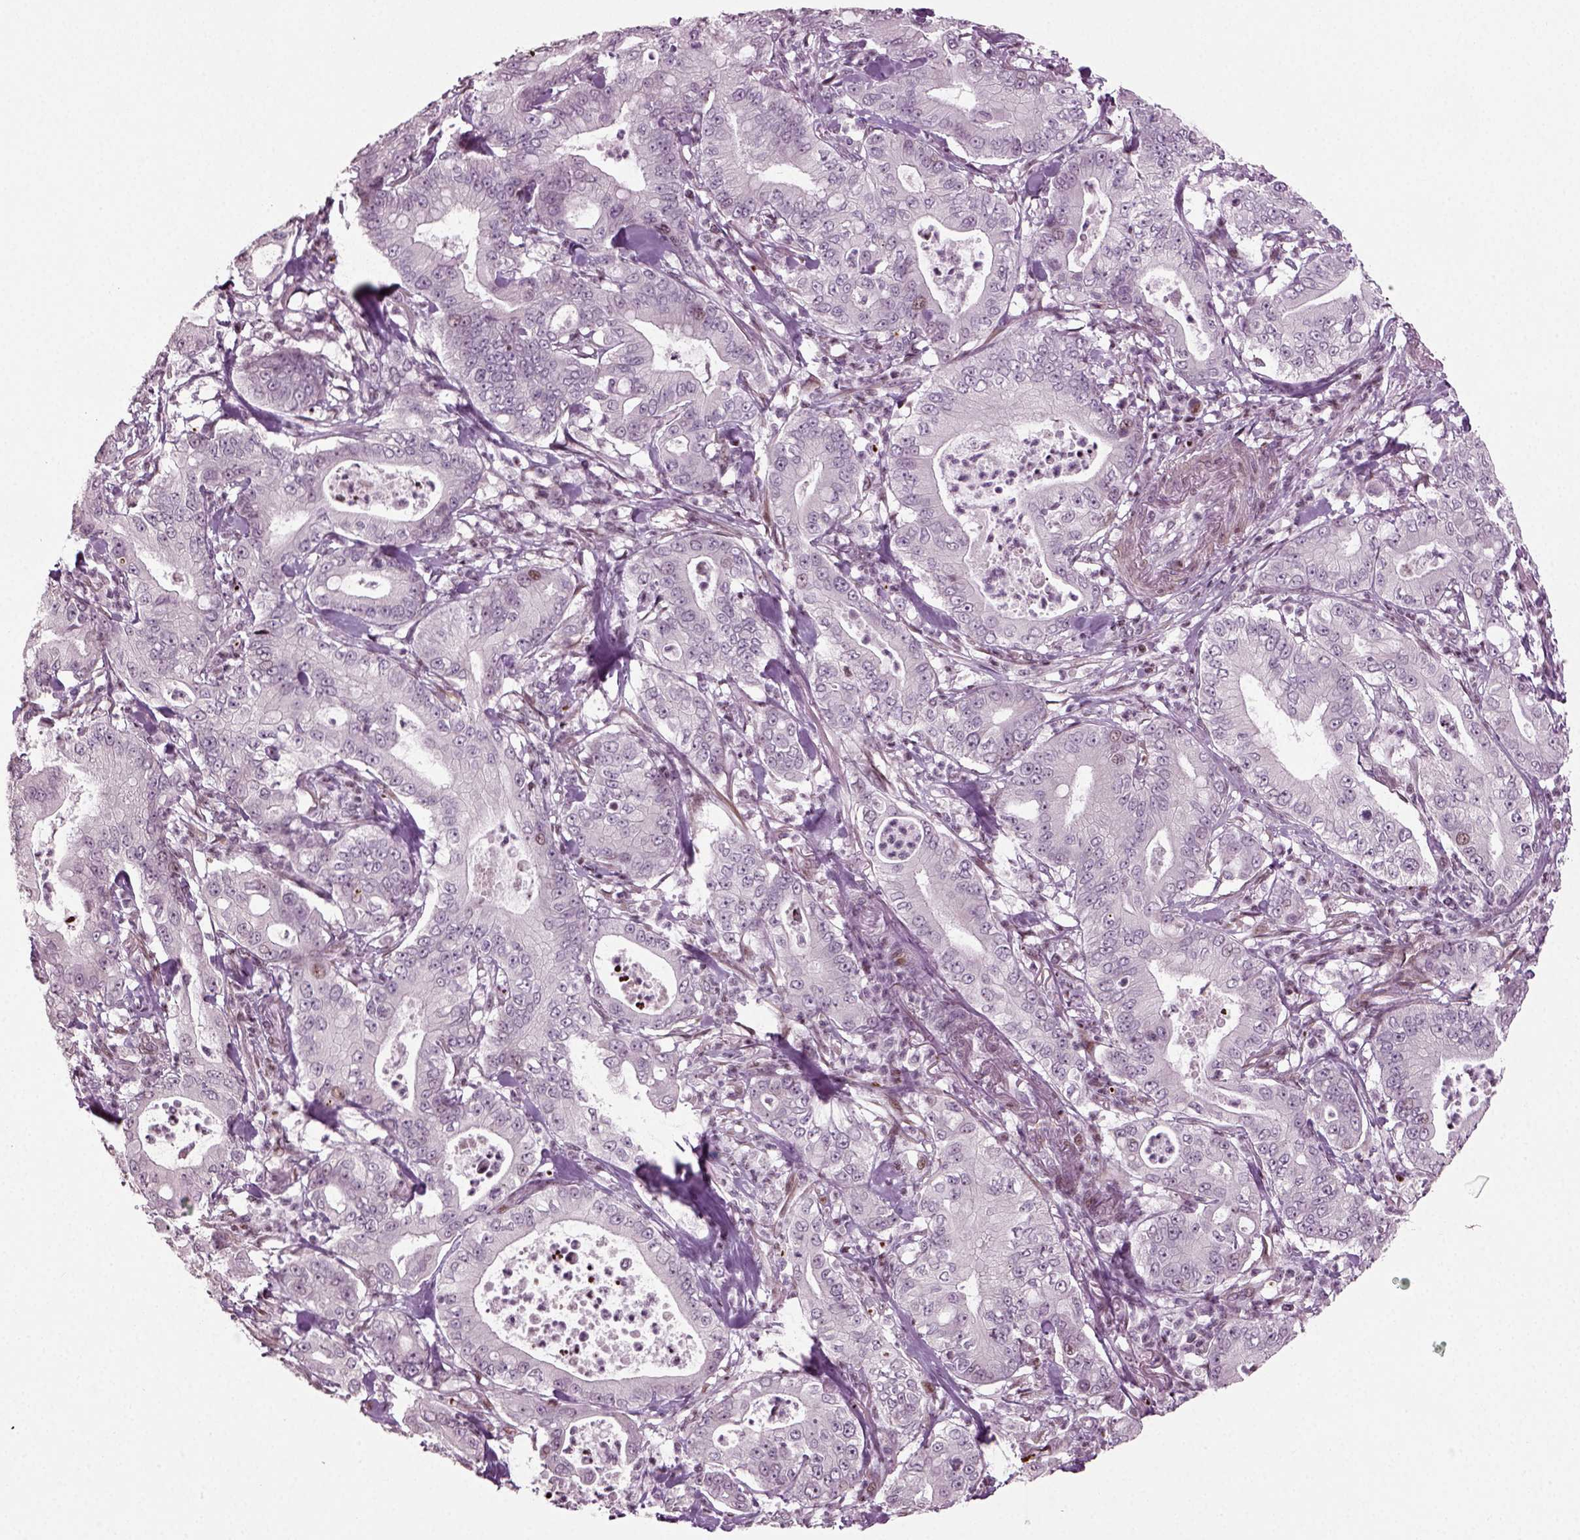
{"staining": {"intensity": "weak", "quantity": "<25%", "location": "nuclear"}, "tissue": "pancreatic cancer", "cell_type": "Tumor cells", "image_type": "cancer", "snomed": [{"axis": "morphology", "description": "Adenocarcinoma, NOS"}, {"axis": "topography", "description": "Pancreas"}], "caption": "Pancreatic cancer (adenocarcinoma) was stained to show a protein in brown. There is no significant staining in tumor cells.", "gene": "HEYL", "patient": {"sex": "male", "age": 71}}